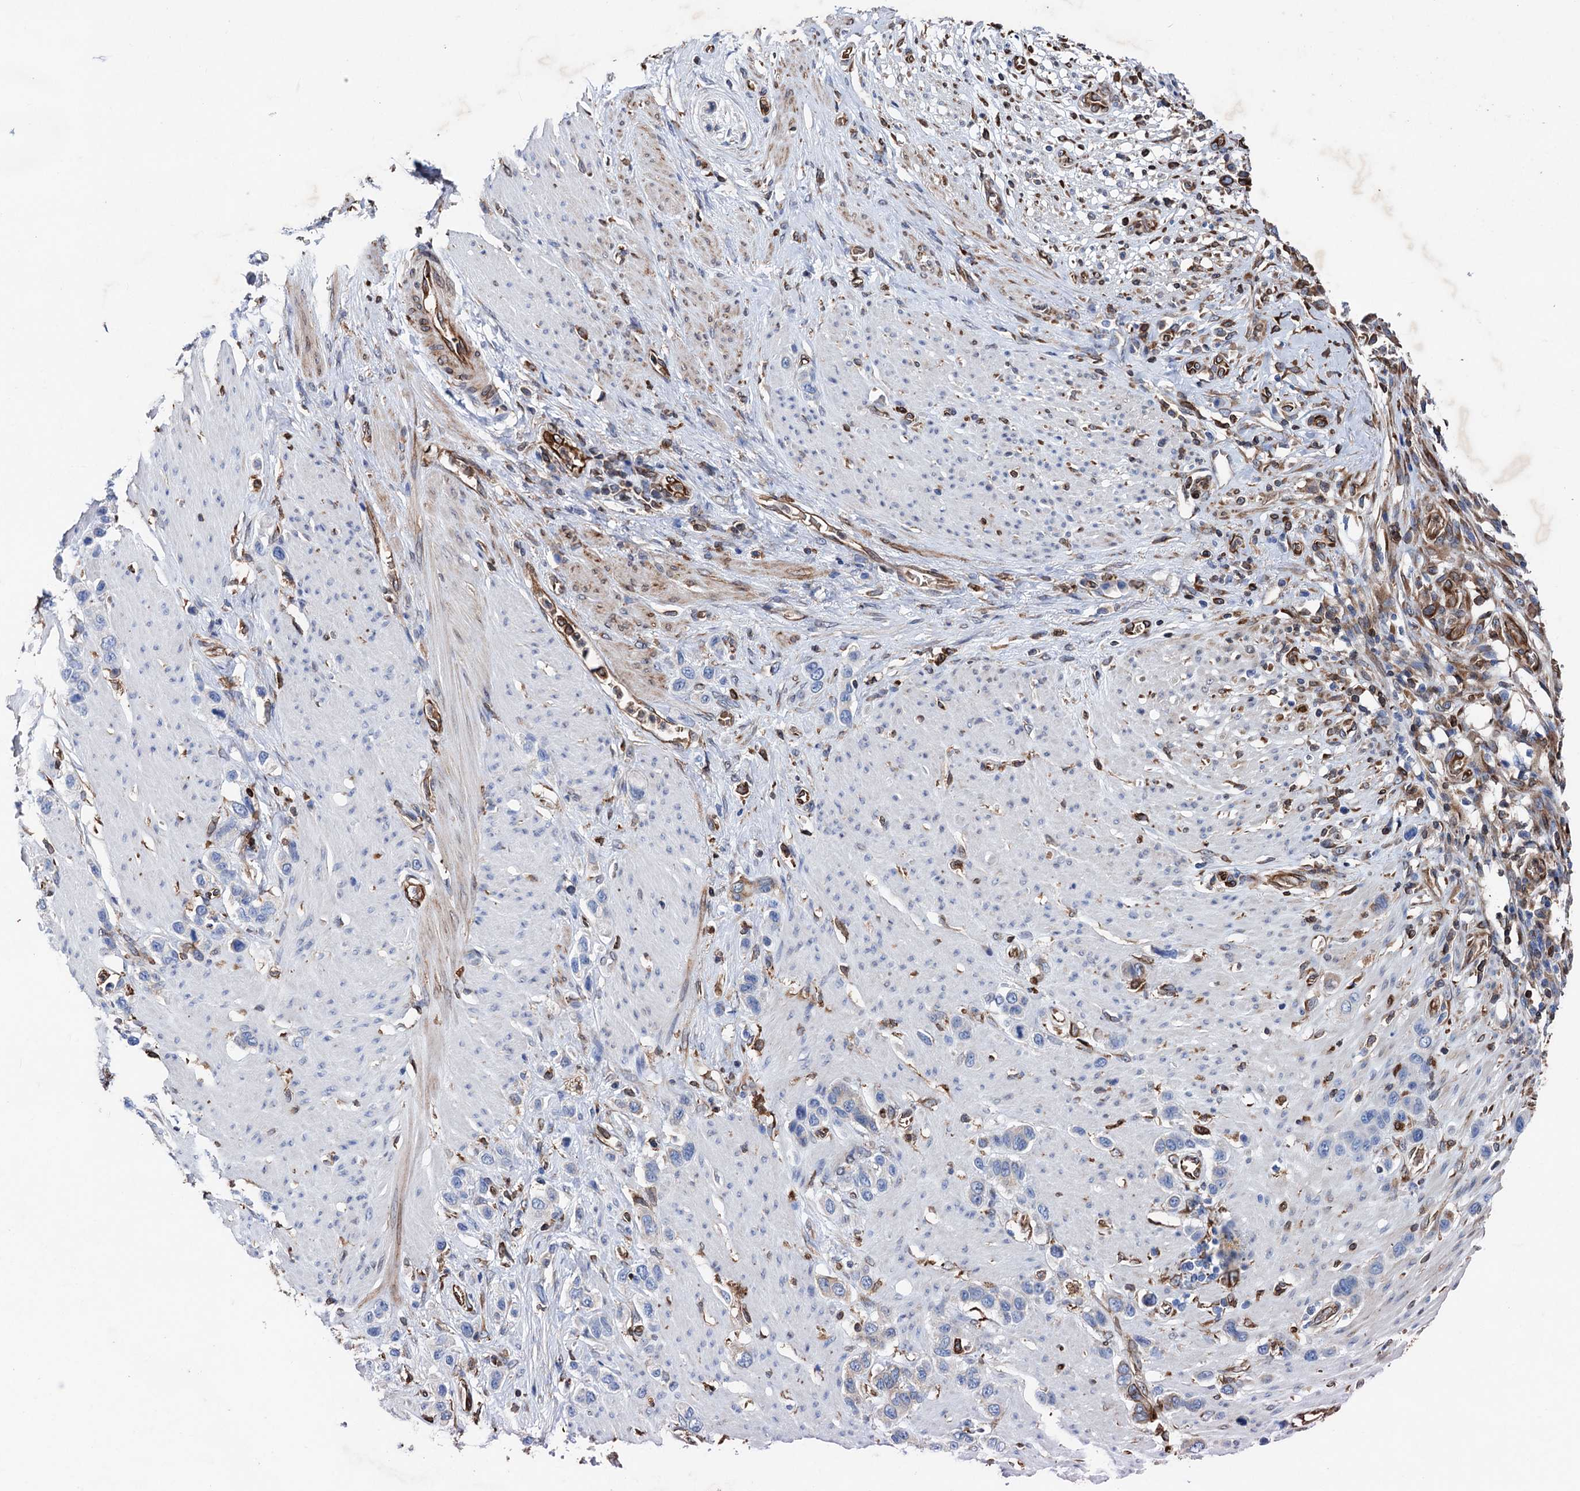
{"staining": {"intensity": "negative", "quantity": "none", "location": "none"}, "tissue": "stomach cancer", "cell_type": "Tumor cells", "image_type": "cancer", "snomed": [{"axis": "morphology", "description": "Adenocarcinoma, NOS"}, {"axis": "morphology", "description": "Adenocarcinoma, High grade"}, {"axis": "topography", "description": "Stomach, upper"}, {"axis": "topography", "description": "Stomach, lower"}], "caption": "Immunohistochemical staining of high-grade adenocarcinoma (stomach) shows no significant expression in tumor cells.", "gene": "STING1", "patient": {"sex": "female", "age": 65}}